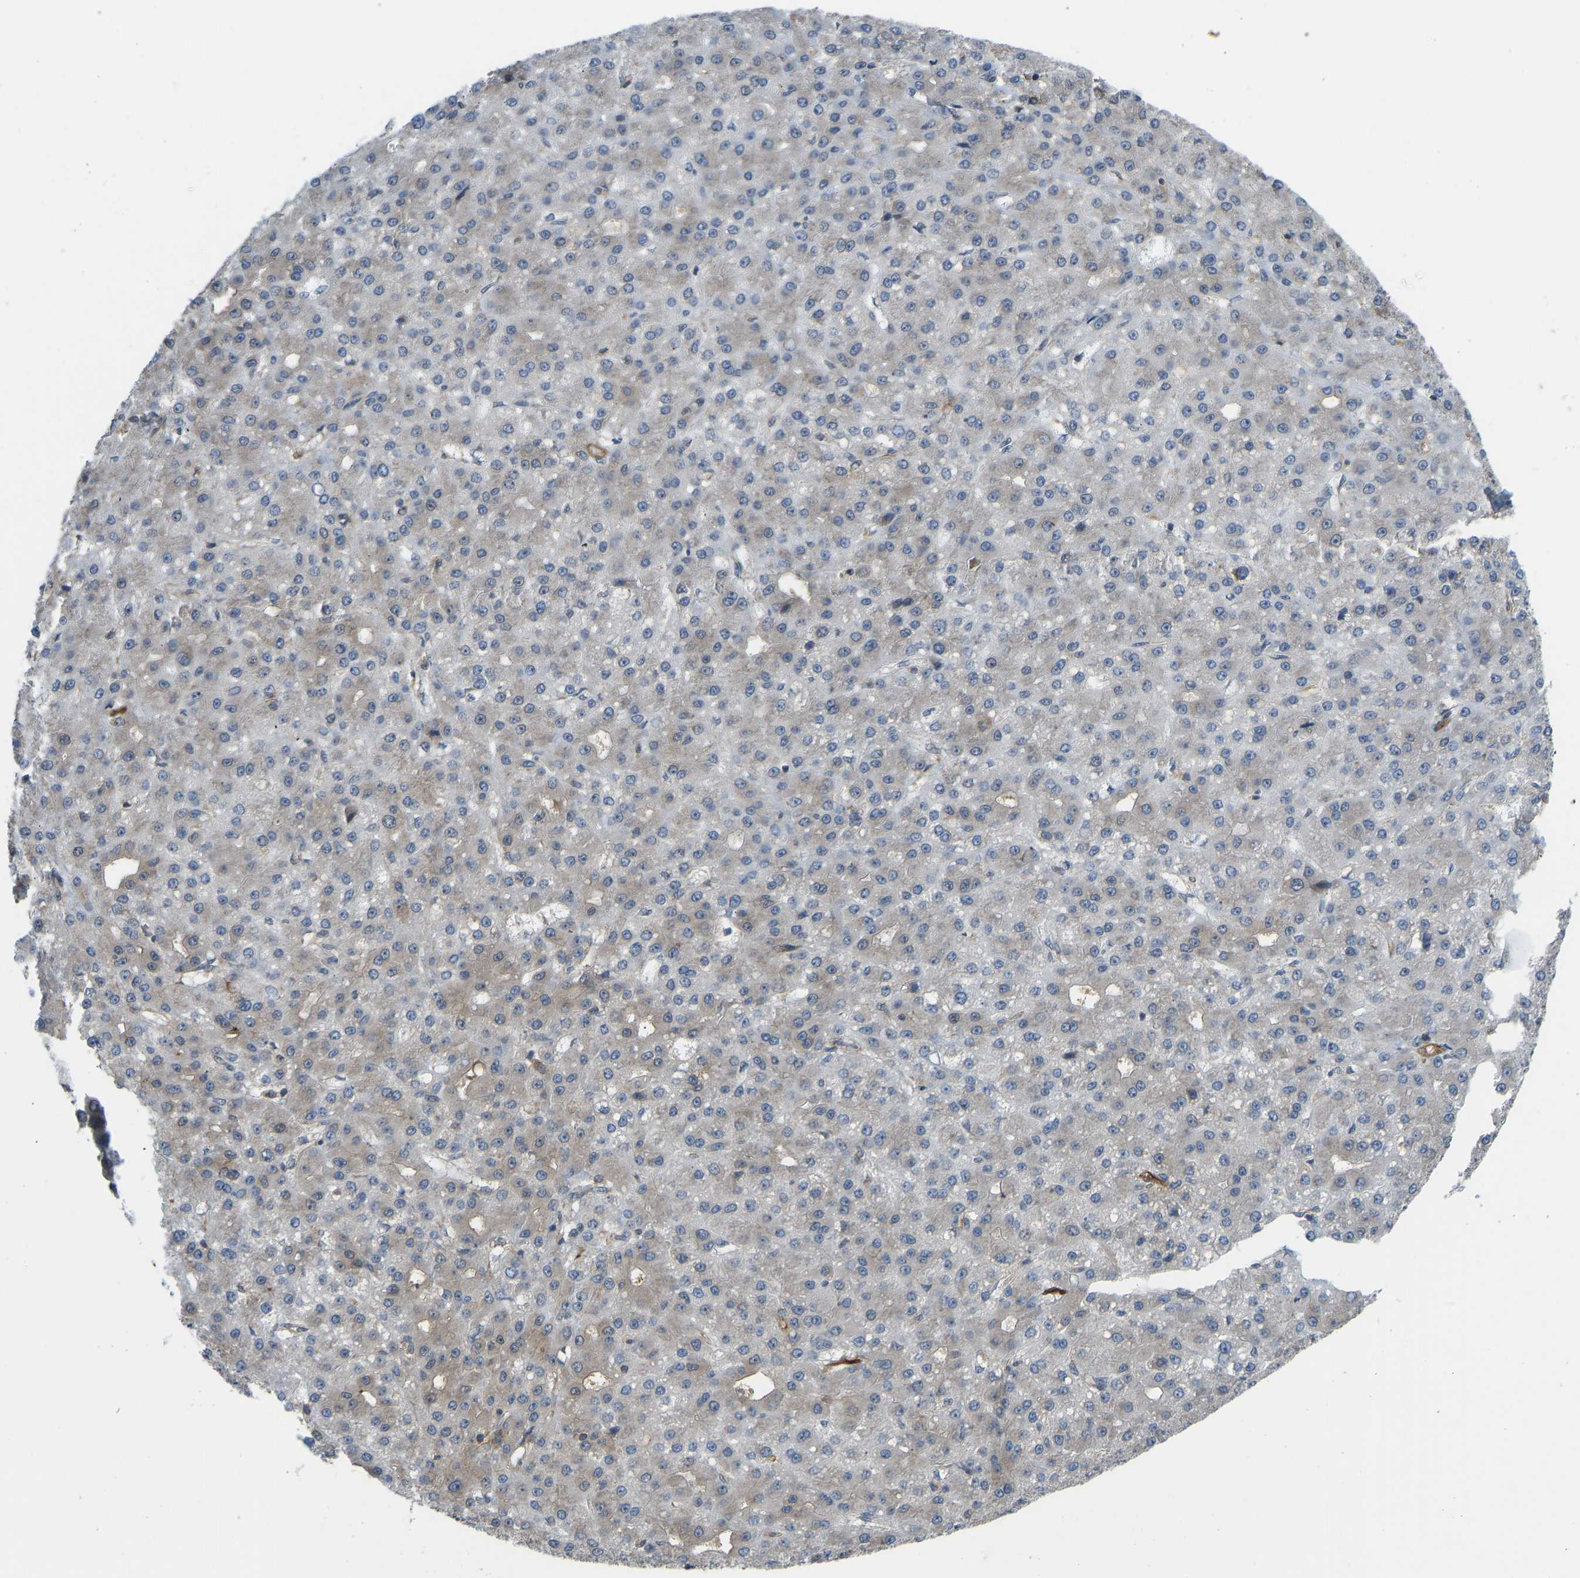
{"staining": {"intensity": "weak", "quantity": "25%-75%", "location": "cytoplasmic/membranous"}, "tissue": "liver cancer", "cell_type": "Tumor cells", "image_type": "cancer", "snomed": [{"axis": "morphology", "description": "Carcinoma, Hepatocellular, NOS"}, {"axis": "topography", "description": "Liver"}], "caption": "Immunohistochemical staining of human hepatocellular carcinoma (liver) displays weak cytoplasmic/membranous protein expression in about 25%-75% of tumor cells.", "gene": "CCT8", "patient": {"sex": "male", "age": 67}}